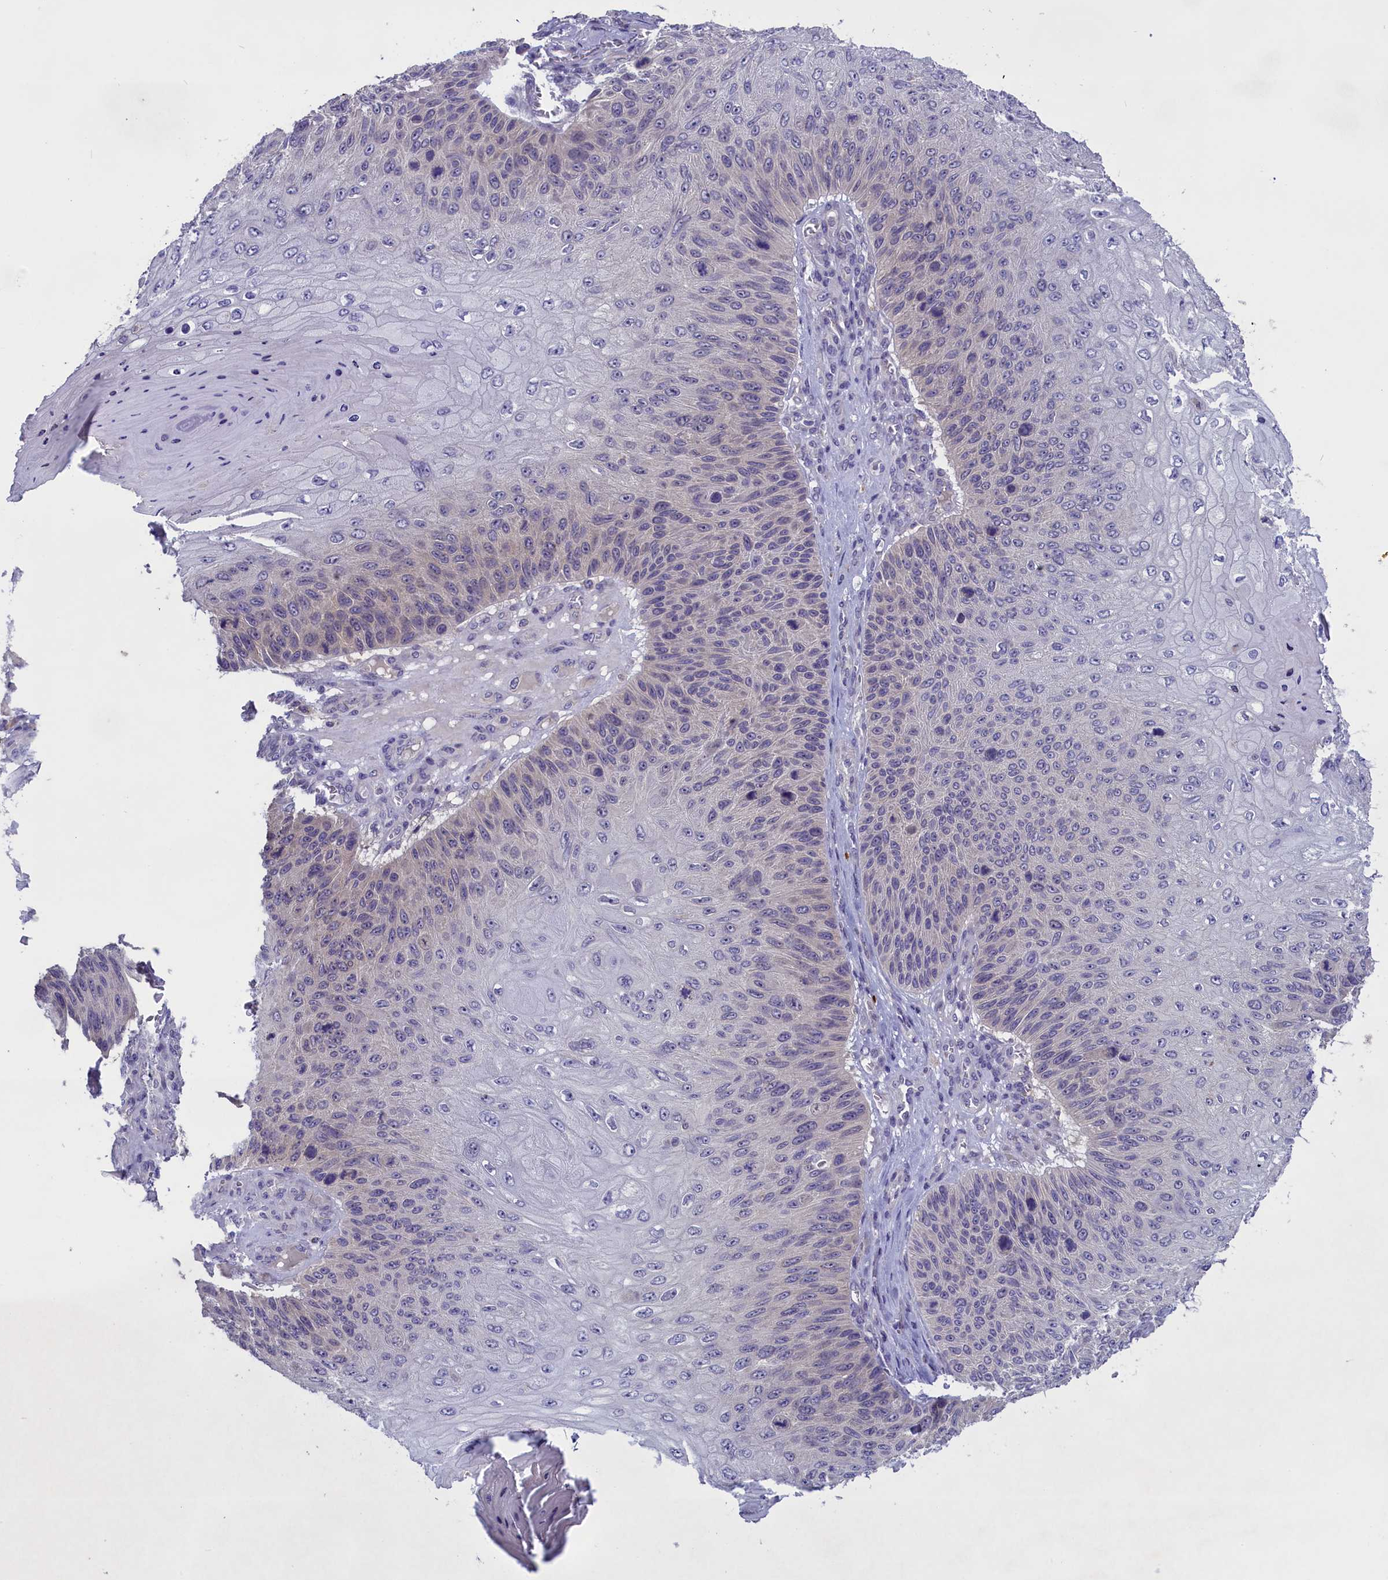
{"staining": {"intensity": "negative", "quantity": "none", "location": "none"}, "tissue": "skin cancer", "cell_type": "Tumor cells", "image_type": "cancer", "snomed": [{"axis": "morphology", "description": "Squamous cell carcinoma, NOS"}, {"axis": "topography", "description": "Skin"}], "caption": "IHC histopathology image of neoplastic tissue: human skin cancer (squamous cell carcinoma) stained with DAB demonstrates no significant protein staining in tumor cells.", "gene": "ENPP6", "patient": {"sex": "female", "age": 88}}